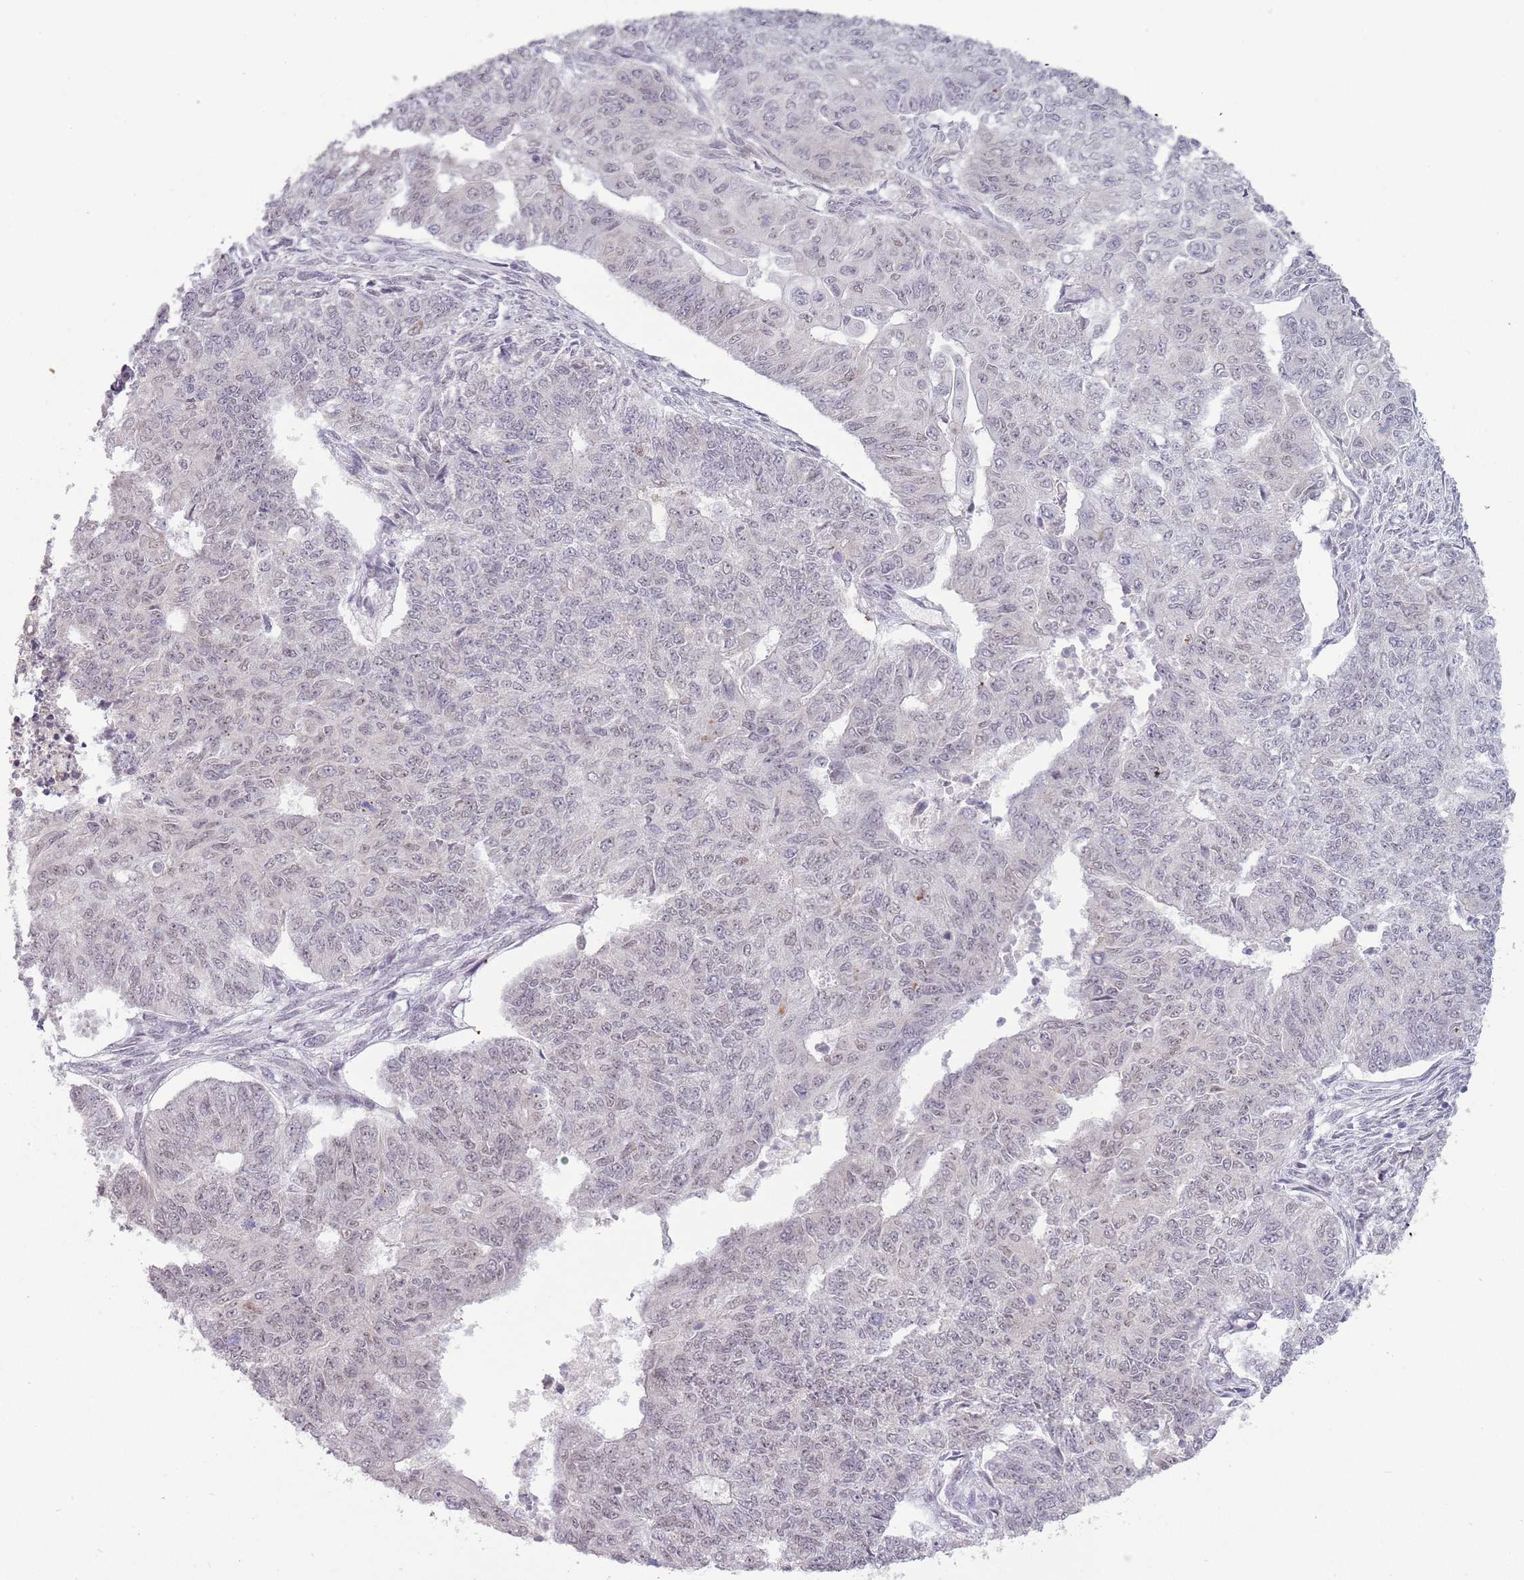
{"staining": {"intensity": "weak", "quantity": "<25%", "location": "nuclear"}, "tissue": "endometrial cancer", "cell_type": "Tumor cells", "image_type": "cancer", "snomed": [{"axis": "morphology", "description": "Adenocarcinoma, NOS"}, {"axis": "topography", "description": "Endometrium"}], "caption": "A micrograph of human adenocarcinoma (endometrial) is negative for staining in tumor cells. The staining is performed using DAB (3,3'-diaminobenzidine) brown chromogen with nuclei counter-stained in using hematoxylin.", "gene": "NBPF3", "patient": {"sex": "female", "age": 32}}